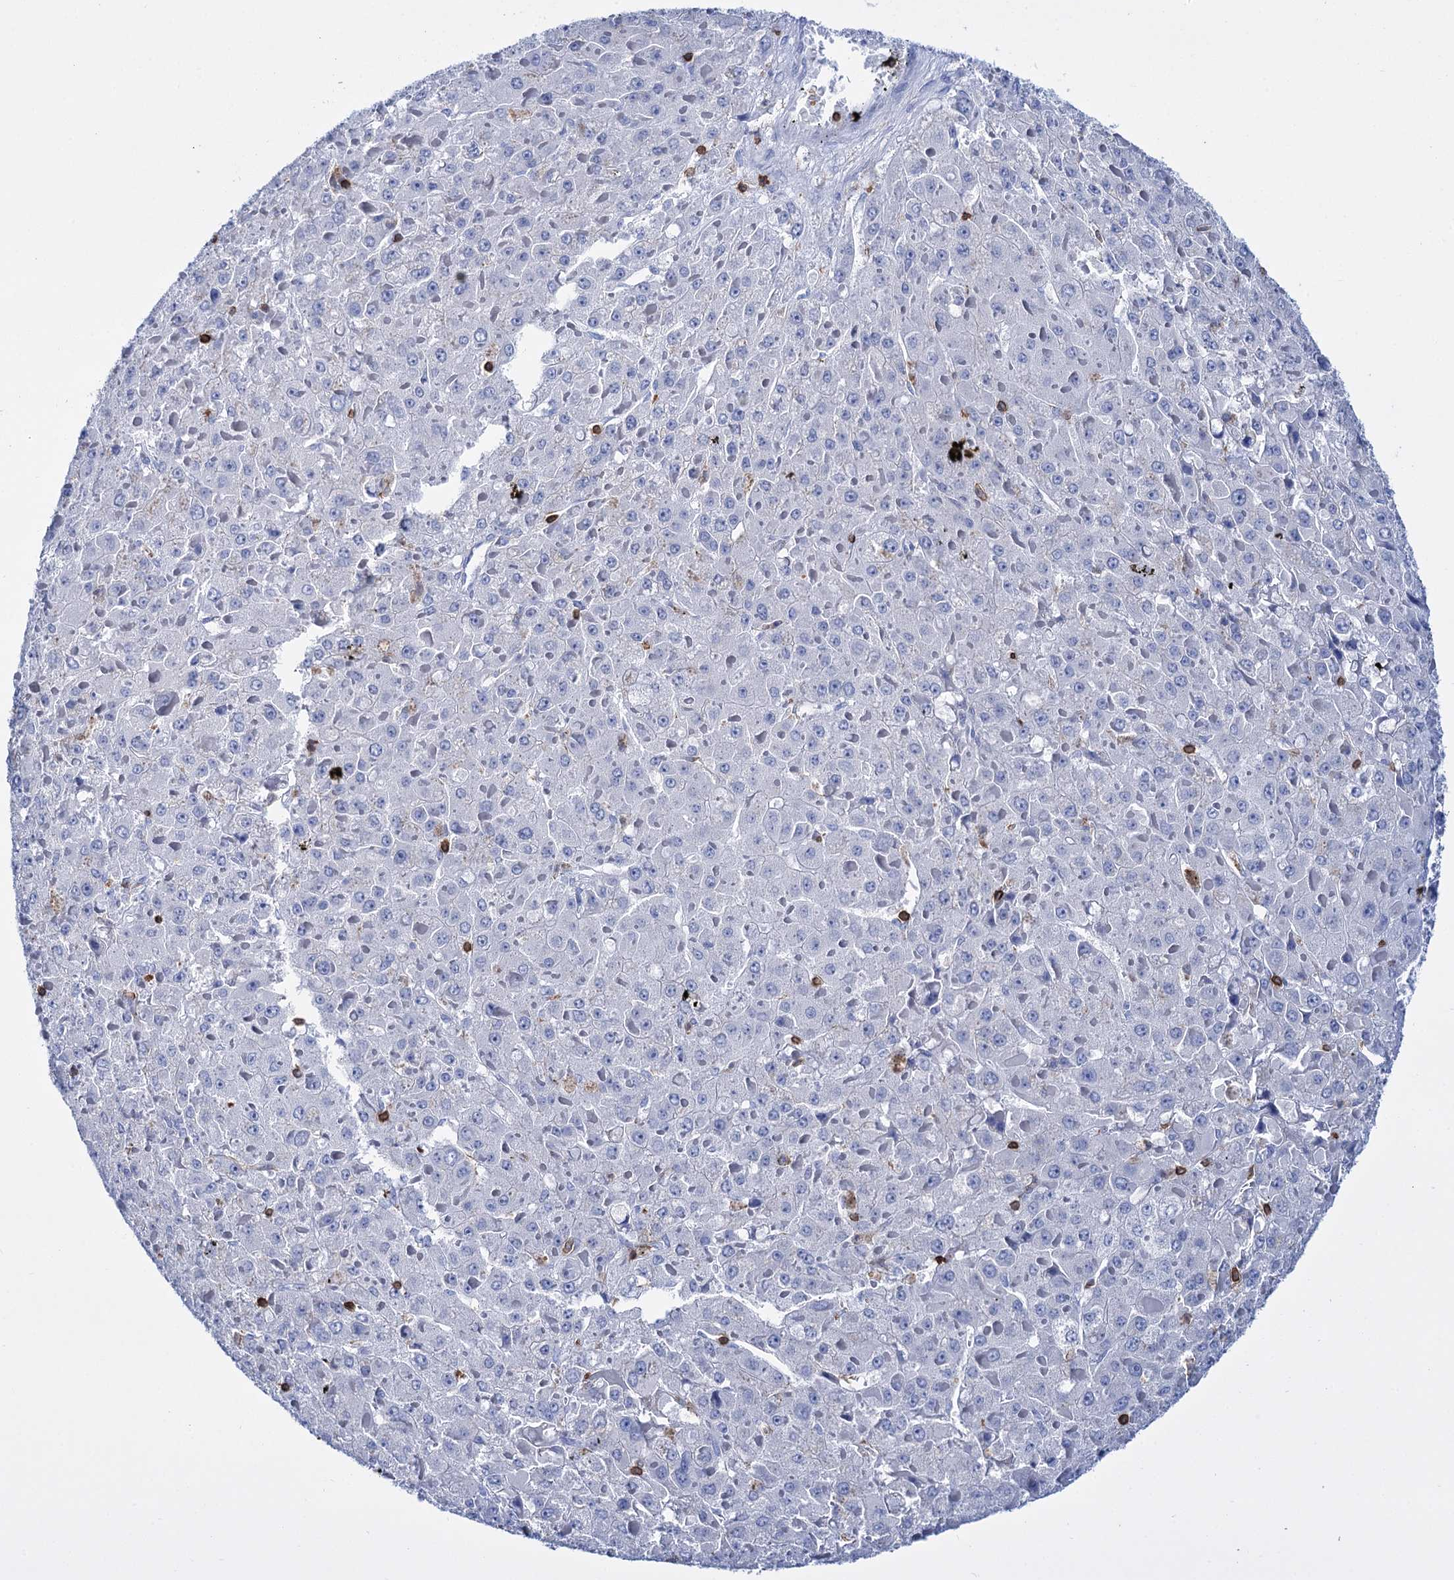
{"staining": {"intensity": "negative", "quantity": "none", "location": "none"}, "tissue": "liver cancer", "cell_type": "Tumor cells", "image_type": "cancer", "snomed": [{"axis": "morphology", "description": "Carcinoma, Hepatocellular, NOS"}, {"axis": "topography", "description": "Liver"}], "caption": "This is a photomicrograph of immunohistochemistry (IHC) staining of liver hepatocellular carcinoma, which shows no positivity in tumor cells.", "gene": "DEF6", "patient": {"sex": "female", "age": 73}}